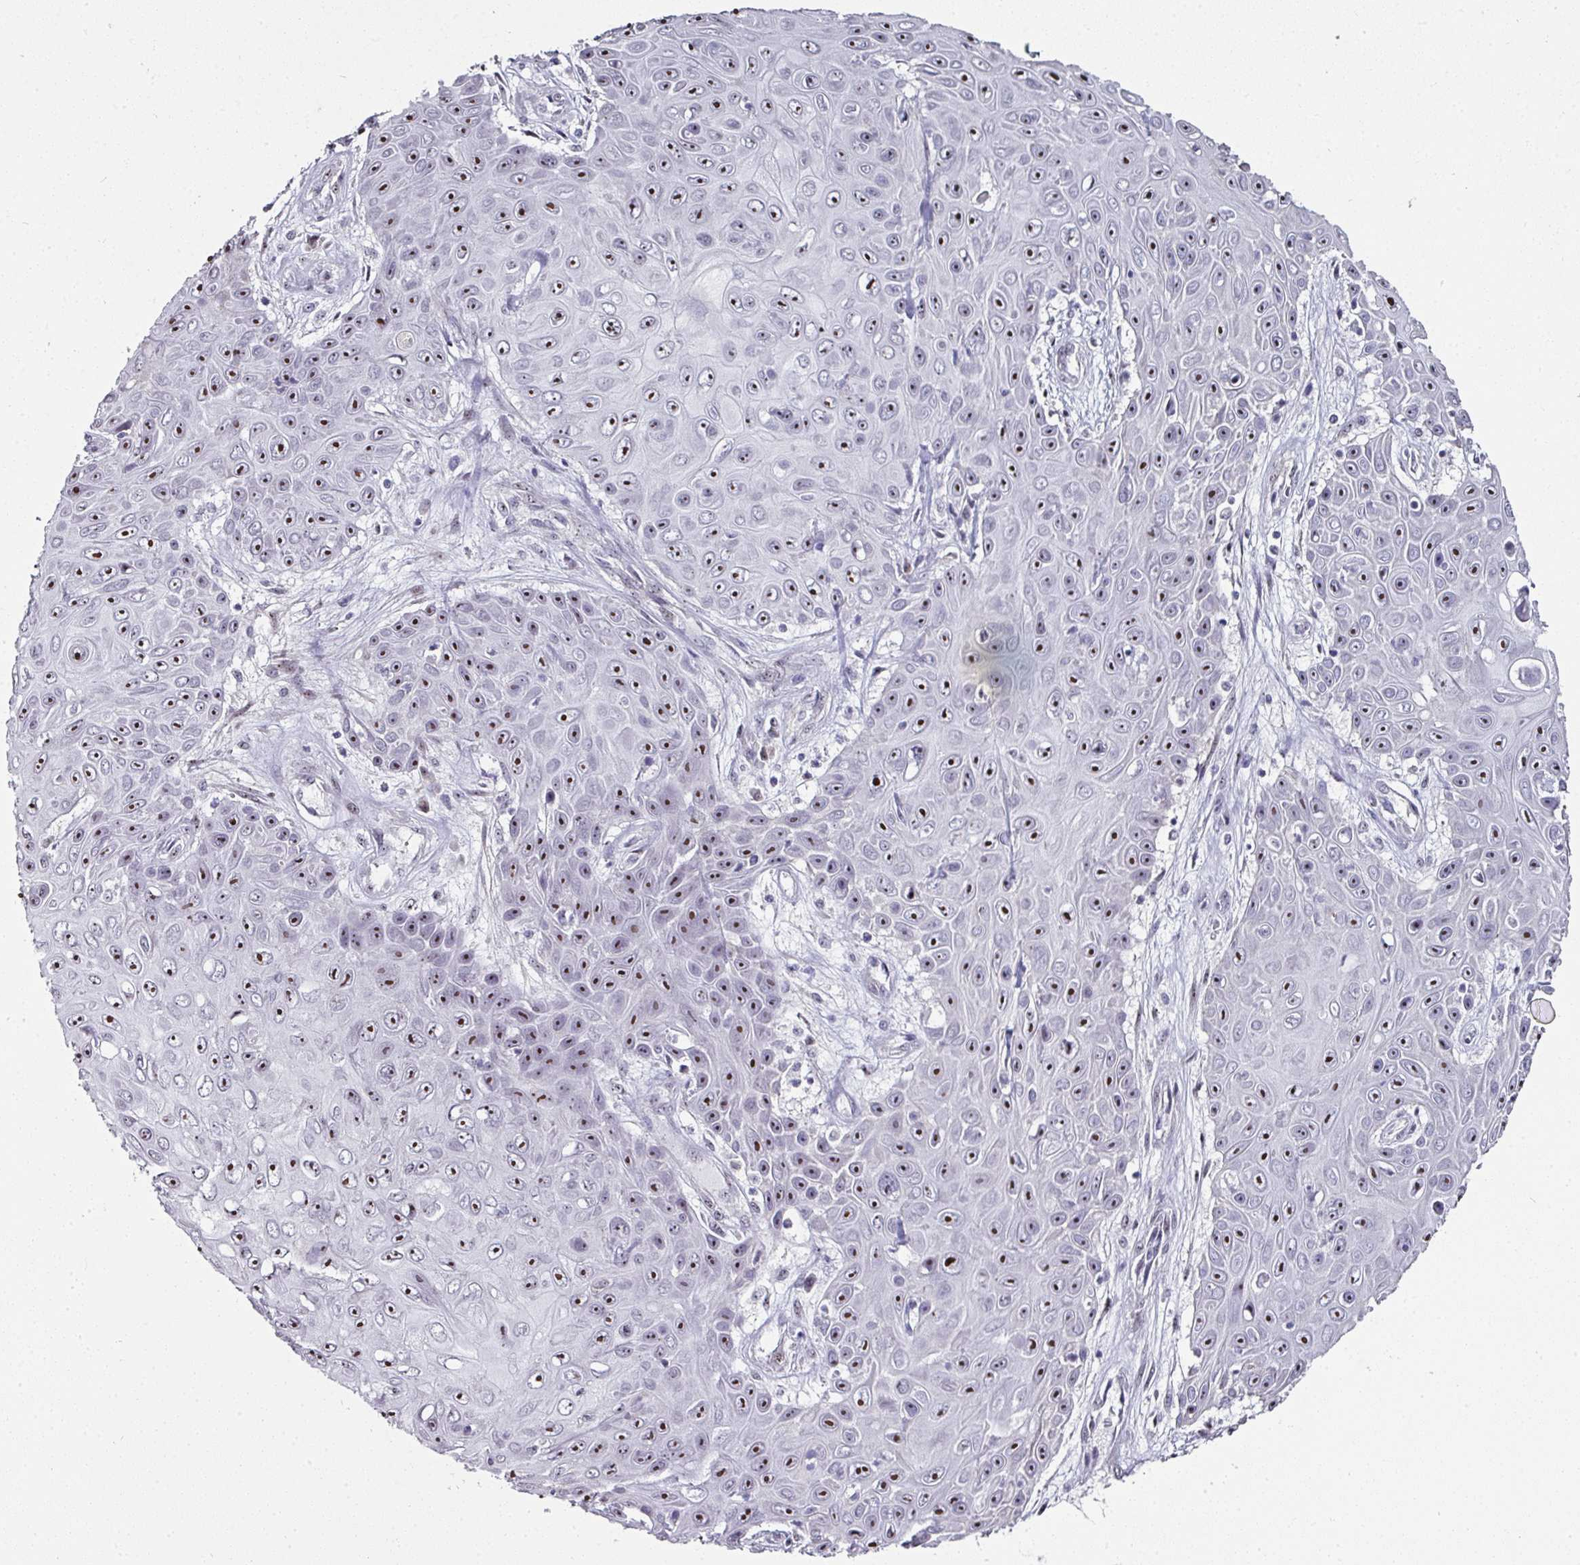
{"staining": {"intensity": "strong", "quantity": ">75%", "location": "nuclear"}, "tissue": "skin cancer", "cell_type": "Tumor cells", "image_type": "cancer", "snomed": [{"axis": "morphology", "description": "Squamous cell carcinoma, NOS"}, {"axis": "topography", "description": "Skin"}], "caption": "DAB (3,3'-diaminobenzidine) immunohistochemical staining of human squamous cell carcinoma (skin) demonstrates strong nuclear protein positivity in about >75% of tumor cells. The staining was performed using DAB (3,3'-diaminobenzidine), with brown indicating positive protein expression. Nuclei are stained blue with hematoxylin.", "gene": "NACC2", "patient": {"sex": "male", "age": 82}}